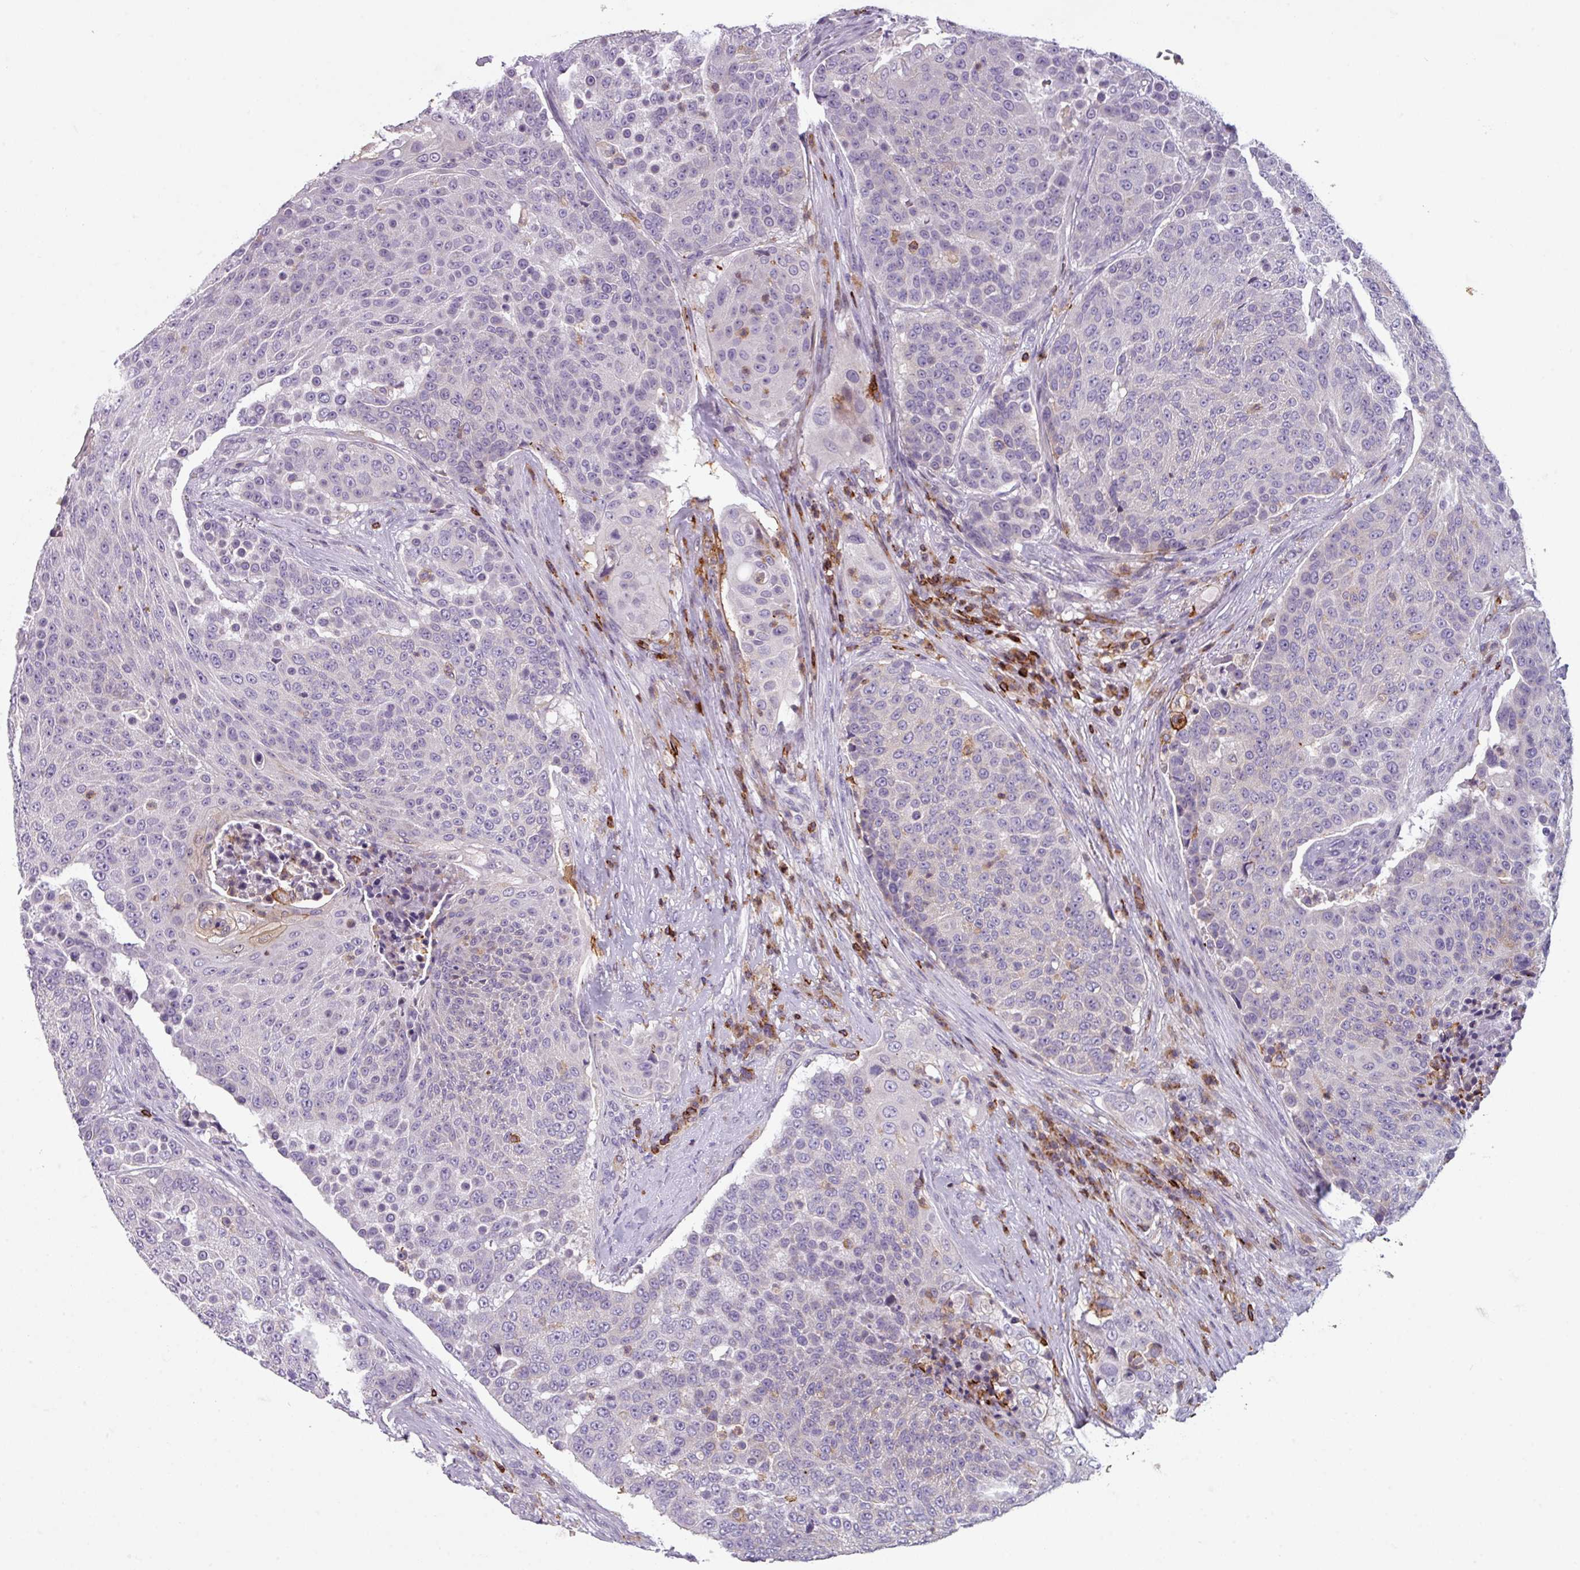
{"staining": {"intensity": "negative", "quantity": "none", "location": "none"}, "tissue": "urothelial cancer", "cell_type": "Tumor cells", "image_type": "cancer", "snomed": [{"axis": "morphology", "description": "Urothelial carcinoma, High grade"}, {"axis": "topography", "description": "Urinary bladder"}], "caption": "The immunohistochemistry (IHC) histopathology image has no significant expression in tumor cells of urothelial carcinoma (high-grade) tissue. (Brightfield microscopy of DAB (3,3'-diaminobenzidine) IHC at high magnification).", "gene": "NEDD9", "patient": {"sex": "female", "age": 63}}